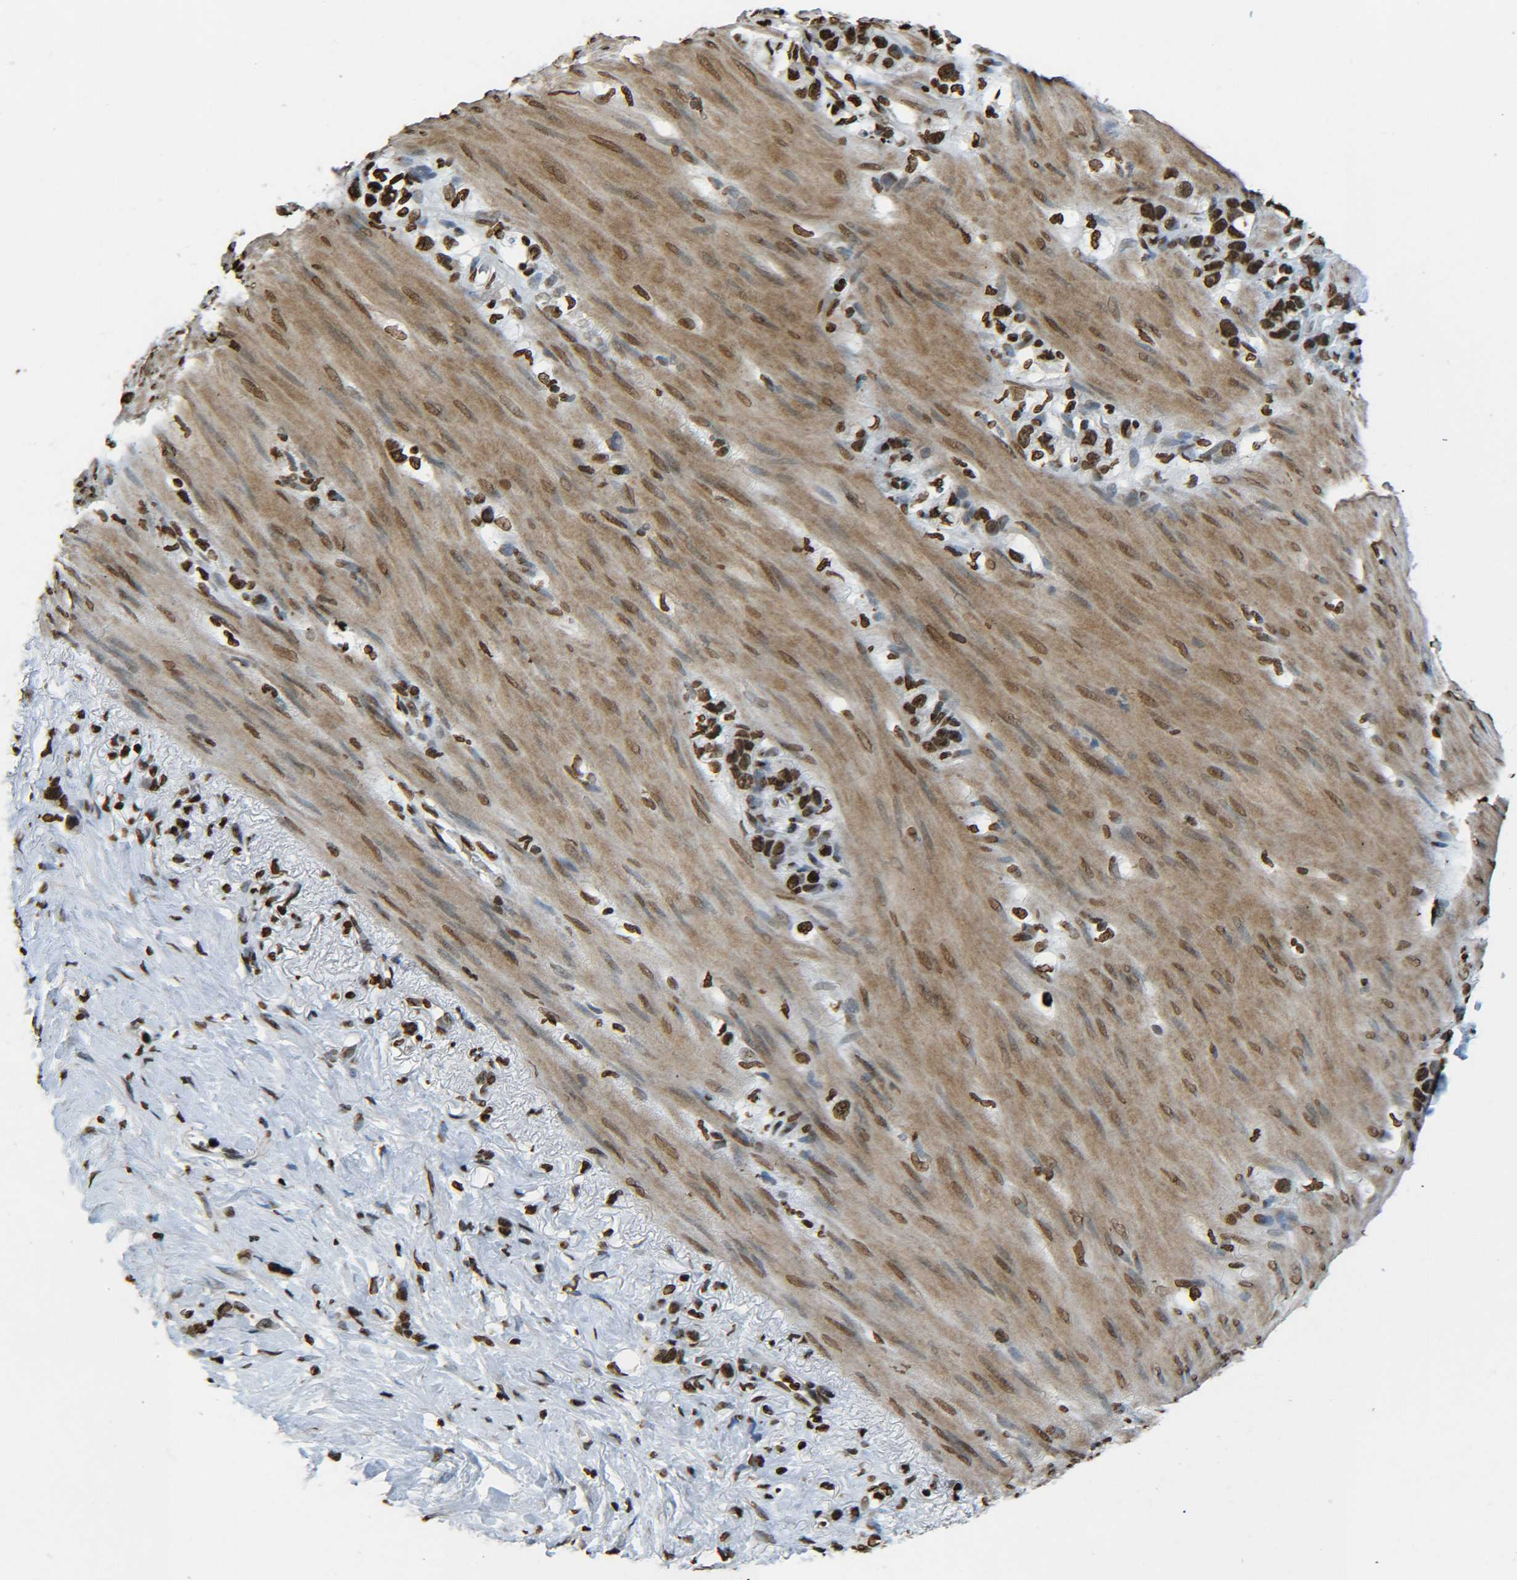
{"staining": {"intensity": "strong", "quantity": ">75%", "location": "nuclear"}, "tissue": "stomach cancer", "cell_type": "Tumor cells", "image_type": "cancer", "snomed": [{"axis": "morphology", "description": "Normal tissue, NOS"}, {"axis": "morphology", "description": "Adenocarcinoma, NOS"}, {"axis": "morphology", "description": "Adenocarcinoma, High grade"}, {"axis": "topography", "description": "Stomach, upper"}, {"axis": "topography", "description": "Stomach"}], "caption": "The micrograph demonstrates a brown stain indicating the presence of a protein in the nuclear of tumor cells in stomach cancer (adenocarcinoma).", "gene": "H4C16", "patient": {"sex": "female", "age": 65}}